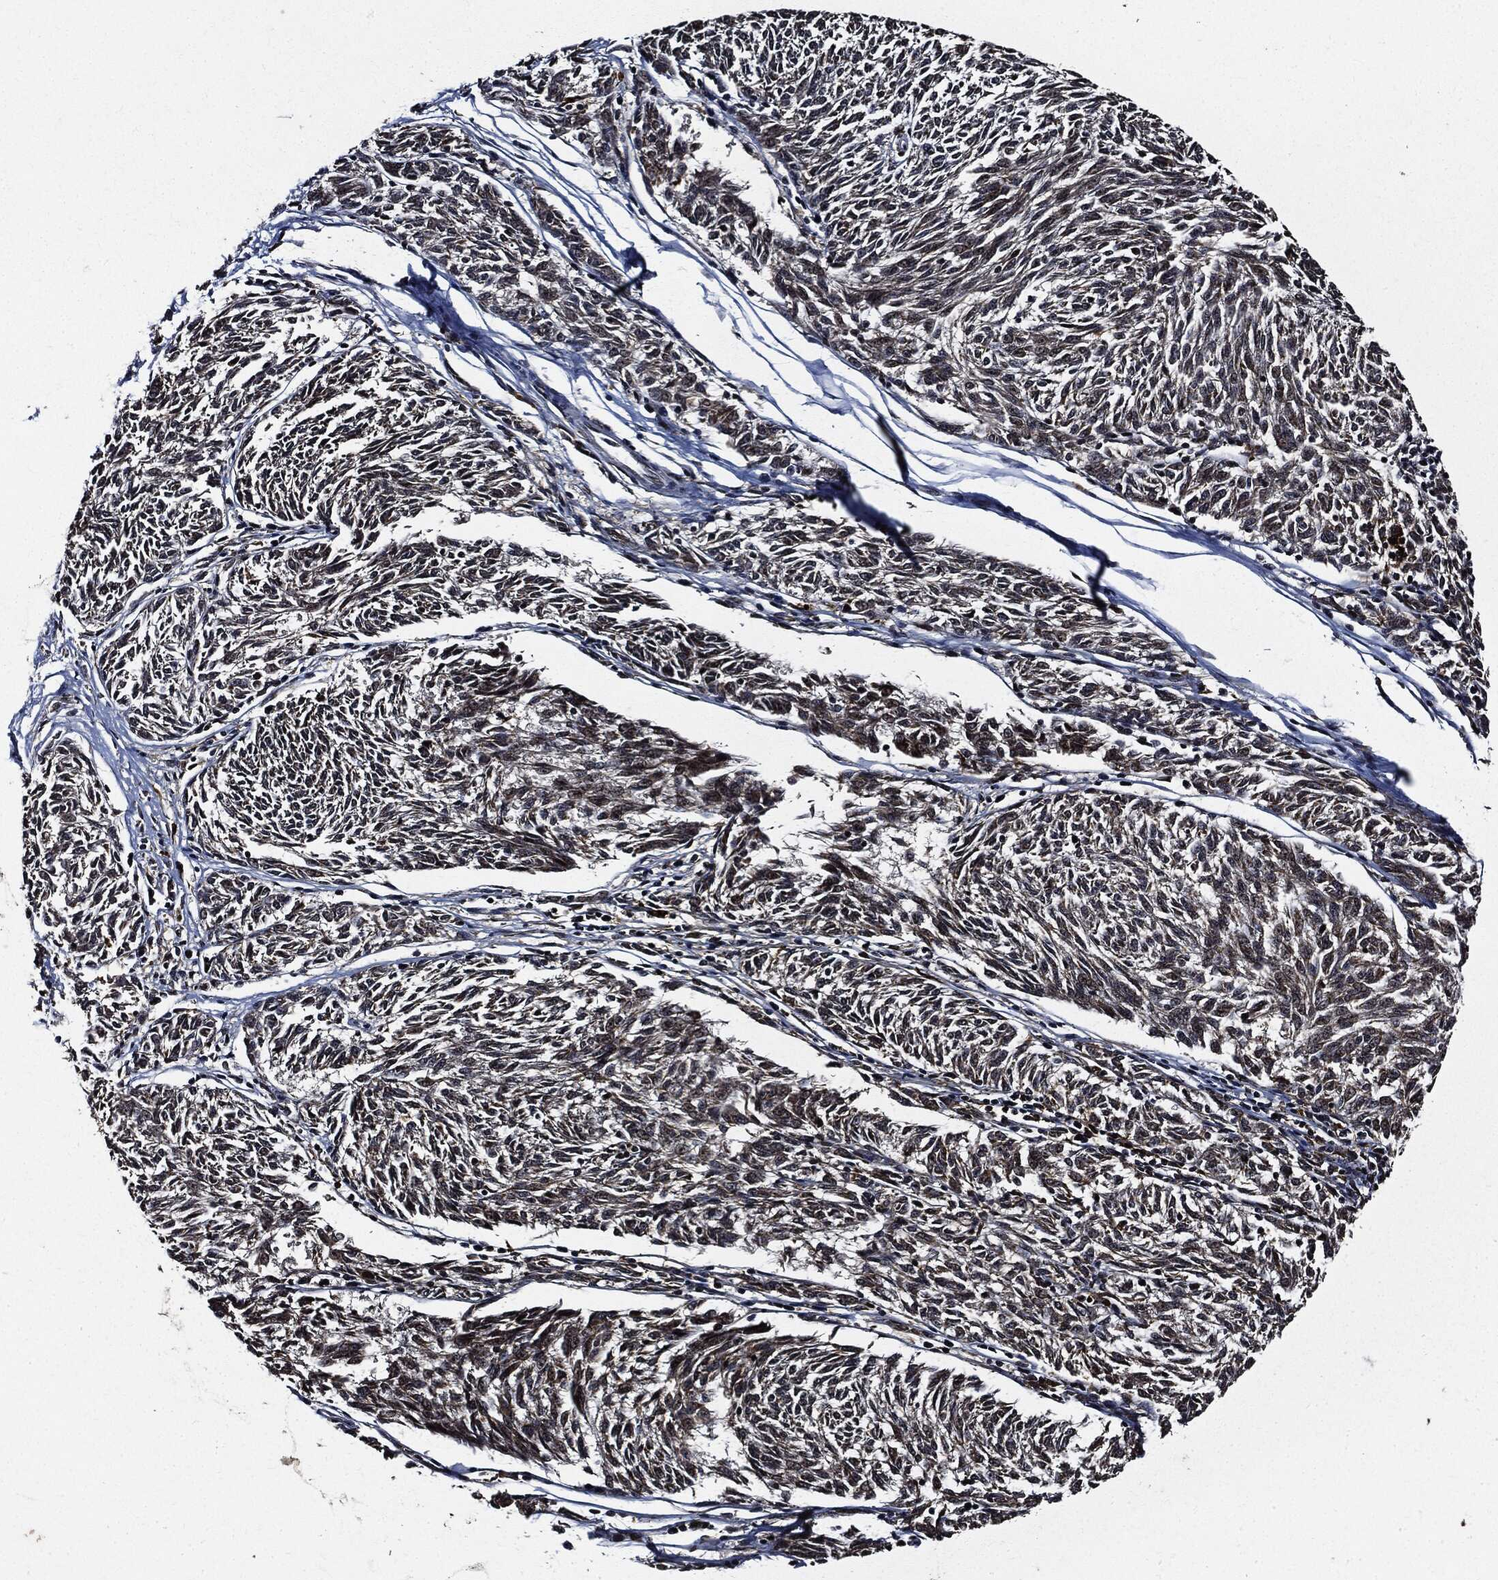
{"staining": {"intensity": "negative", "quantity": "none", "location": "none"}, "tissue": "melanoma", "cell_type": "Tumor cells", "image_type": "cancer", "snomed": [{"axis": "morphology", "description": "Malignant melanoma, NOS"}, {"axis": "topography", "description": "Skin"}], "caption": "High magnification brightfield microscopy of malignant melanoma stained with DAB (3,3'-diaminobenzidine) (brown) and counterstained with hematoxylin (blue): tumor cells show no significant staining.", "gene": "SUGT1", "patient": {"sex": "female", "age": 72}}